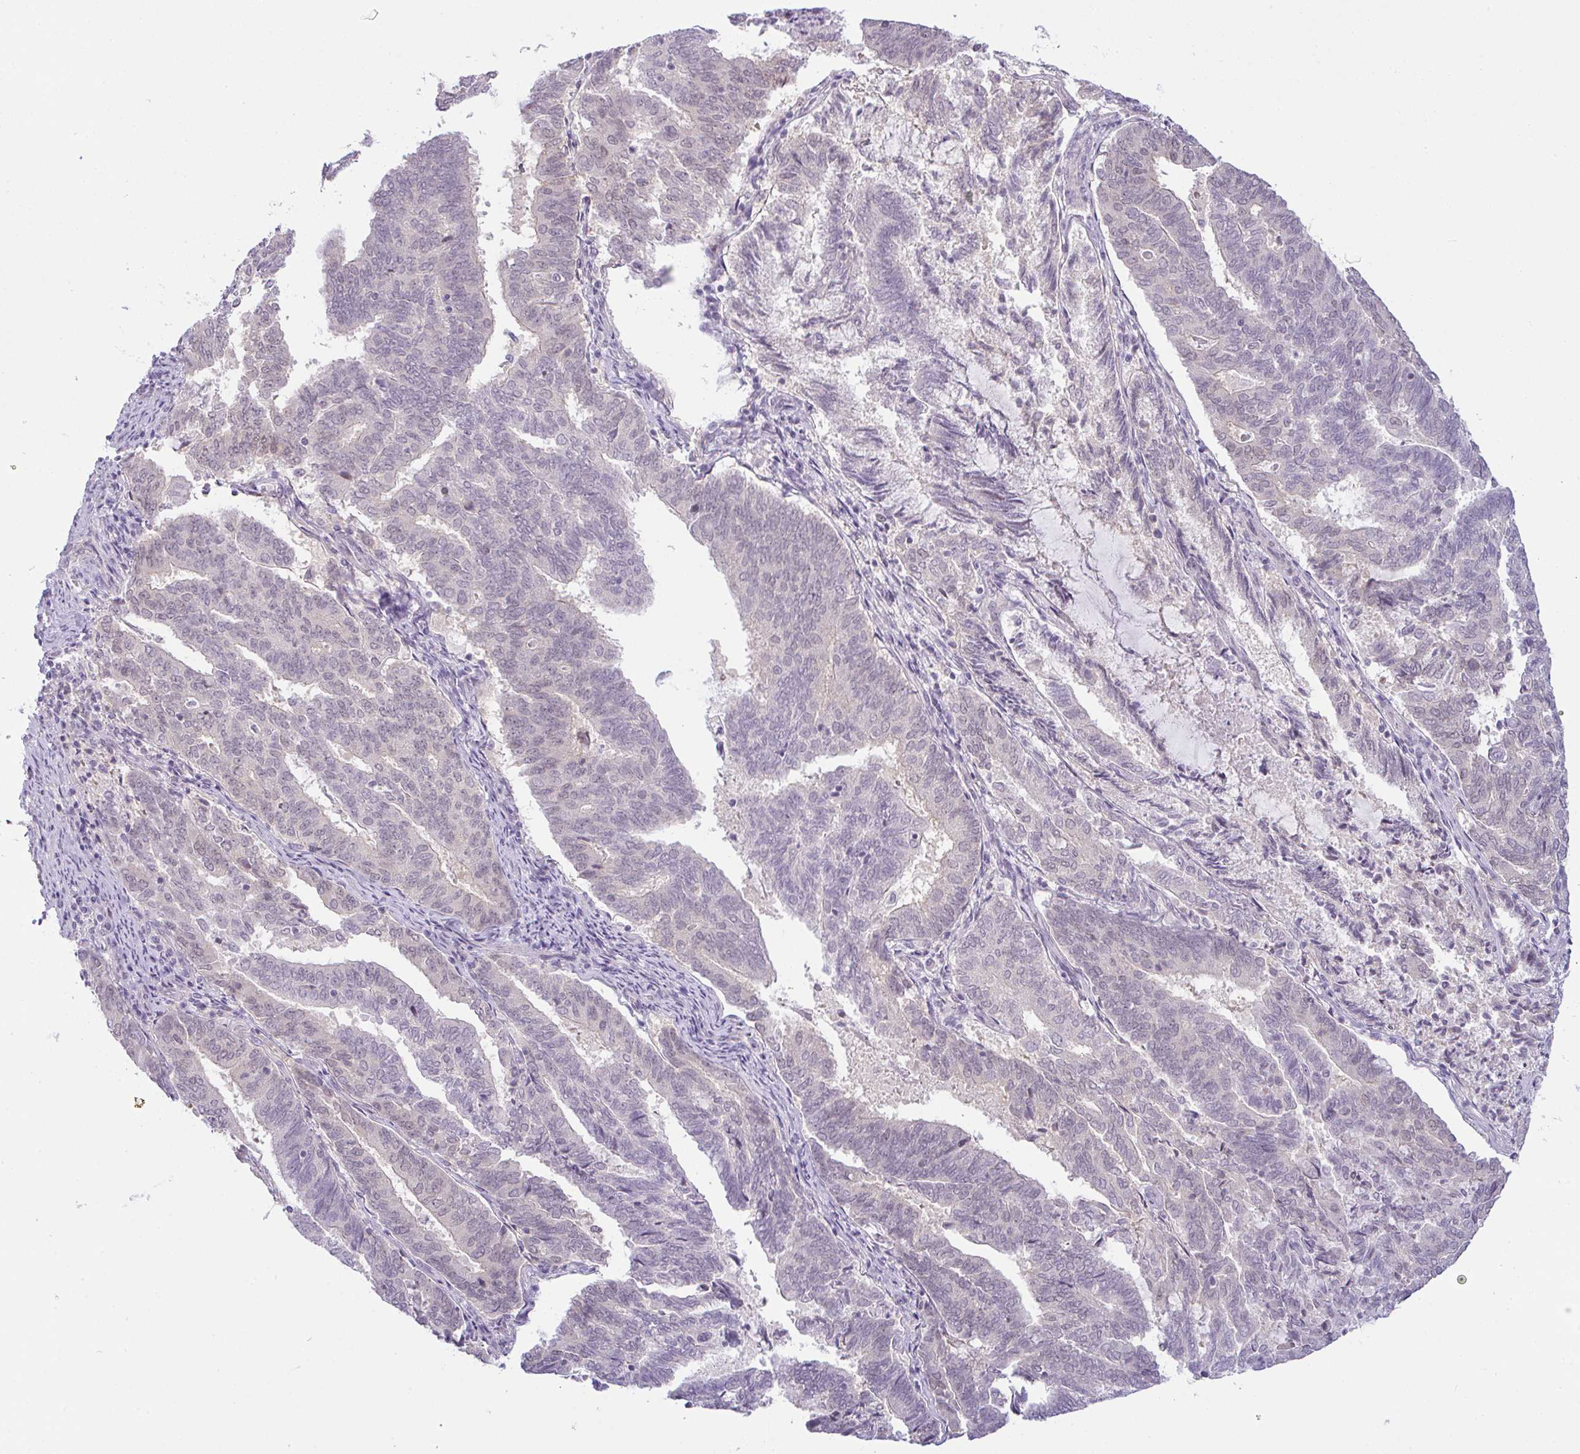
{"staining": {"intensity": "negative", "quantity": "none", "location": "none"}, "tissue": "endometrial cancer", "cell_type": "Tumor cells", "image_type": "cancer", "snomed": [{"axis": "morphology", "description": "Adenocarcinoma, NOS"}, {"axis": "topography", "description": "Endometrium"}], "caption": "Endometrial cancer was stained to show a protein in brown. There is no significant positivity in tumor cells.", "gene": "CSE1L", "patient": {"sex": "female", "age": 80}}